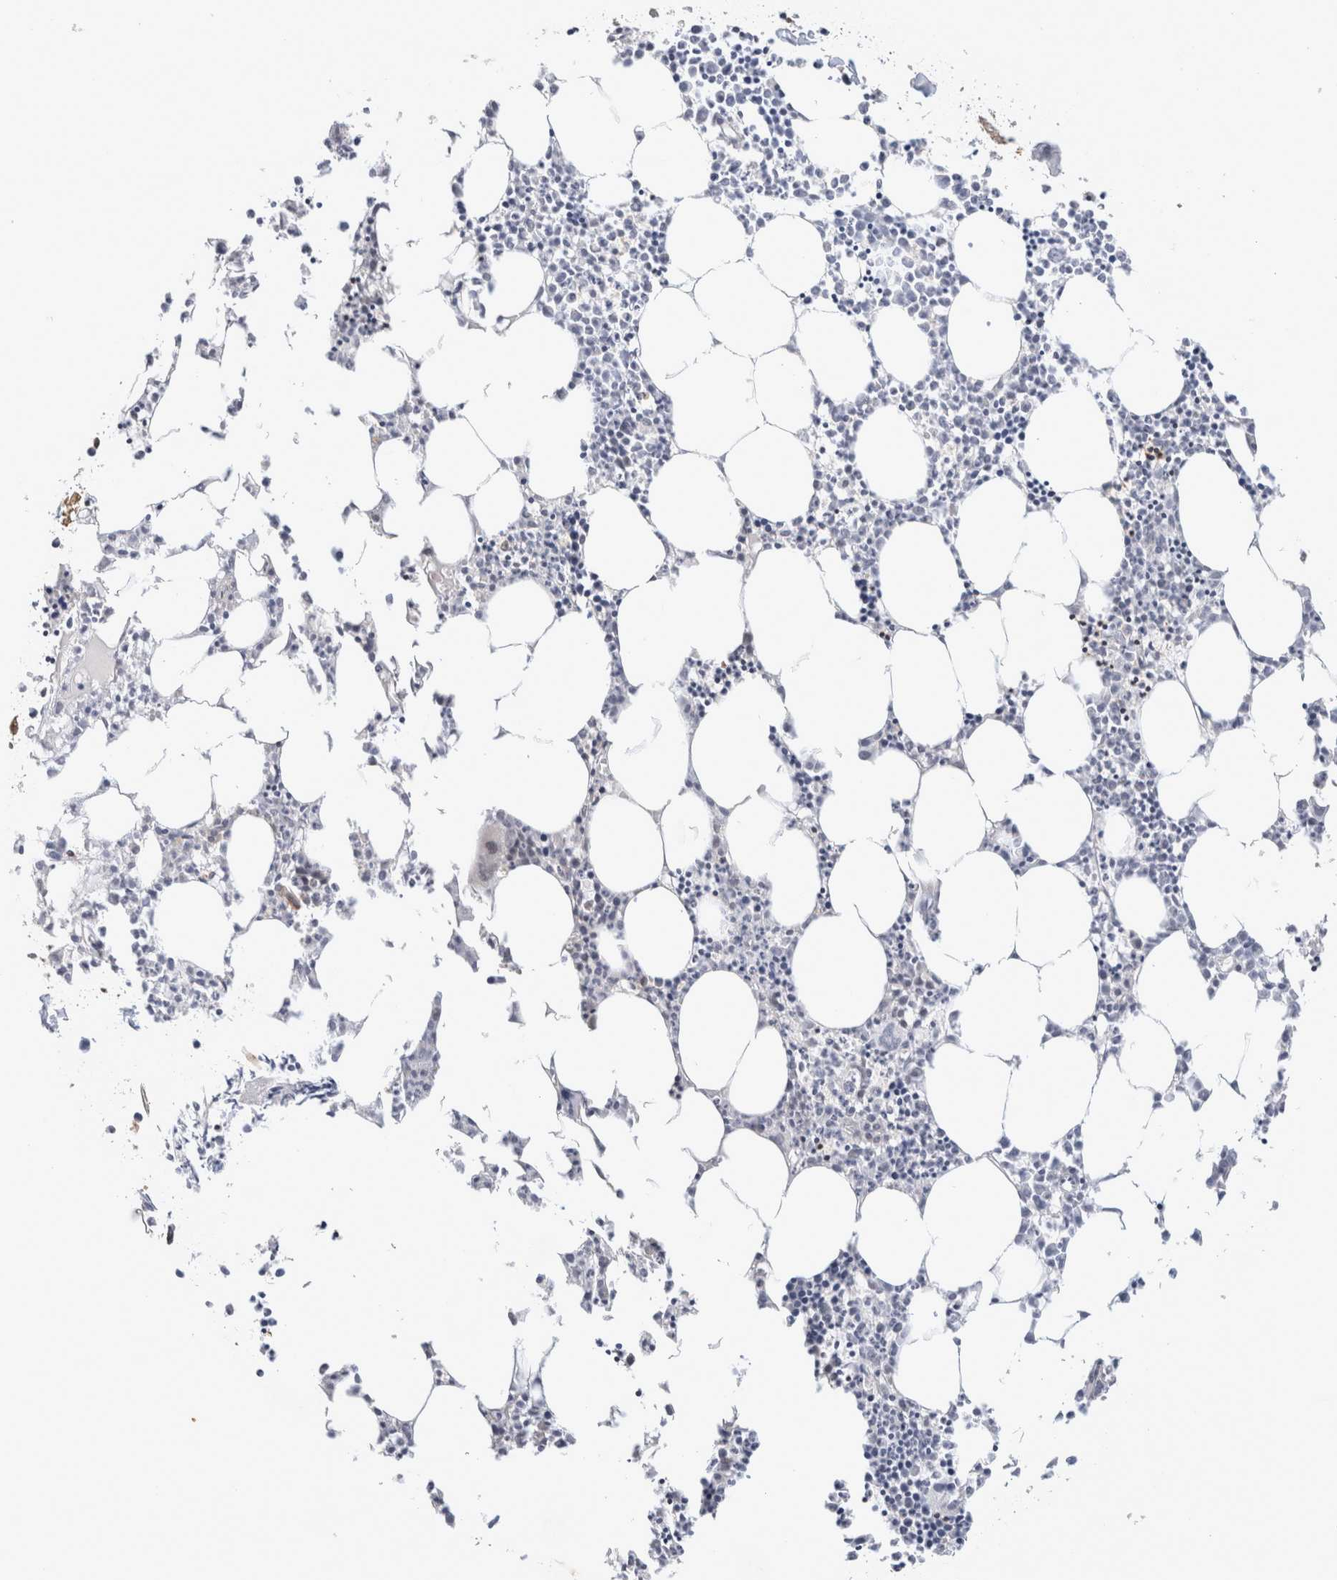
{"staining": {"intensity": "moderate", "quantity": "<25%", "location": "cytoplasmic/membranous,nuclear"}, "tissue": "bone marrow", "cell_type": "Hematopoietic cells", "image_type": "normal", "snomed": [{"axis": "morphology", "description": "Normal tissue, NOS"}, {"axis": "morphology", "description": "Inflammation, NOS"}, {"axis": "topography", "description": "Bone marrow"}], "caption": "Bone marrow was stained to show a protein in brown. There is low levels of moderate cytoplasmic/membranous,nuclear positivity in about <25% of hematopoietic cells. The protein is shown in brown color, while the nuclei are stained blue.", "gene": "TCF4", "patient": {"sex": "female", "age": 62}}